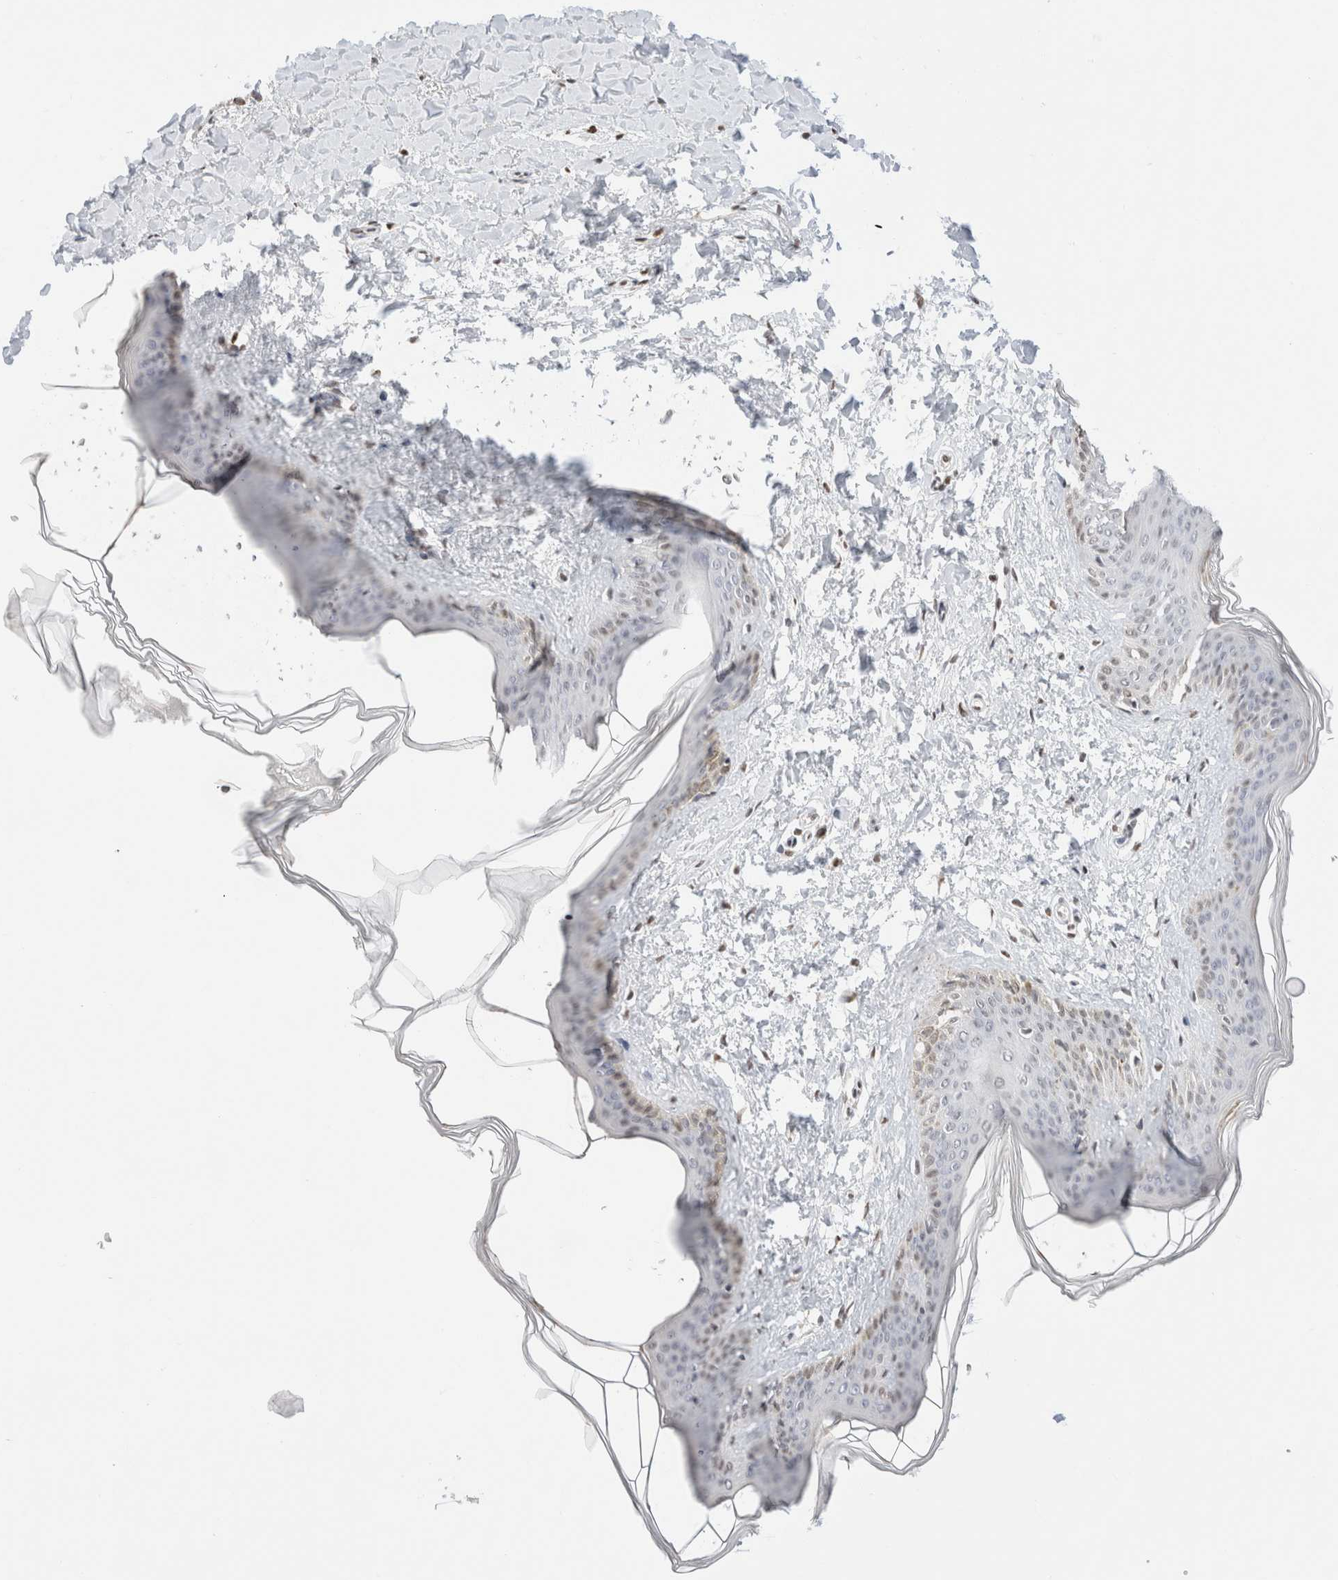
{"staining": {"intensity": "weak", "quantity": ">75%", "location": "nuclear"}, "tissue": "skin", "cell_type": "Fibroblasts", "image_type": "normal", "snomed": [{"axis": "morphology", "description": "Normal tissue, NOS"}, {"axis": "topography", "description": "Skin"}], "caption": "This is a photomicrograph of IHC staining of benign skin, which shows weak expression in the nuclear of fibroblasts.", "gene": "SUPT3H", "patient": {"sex": "female", "age": 17}}